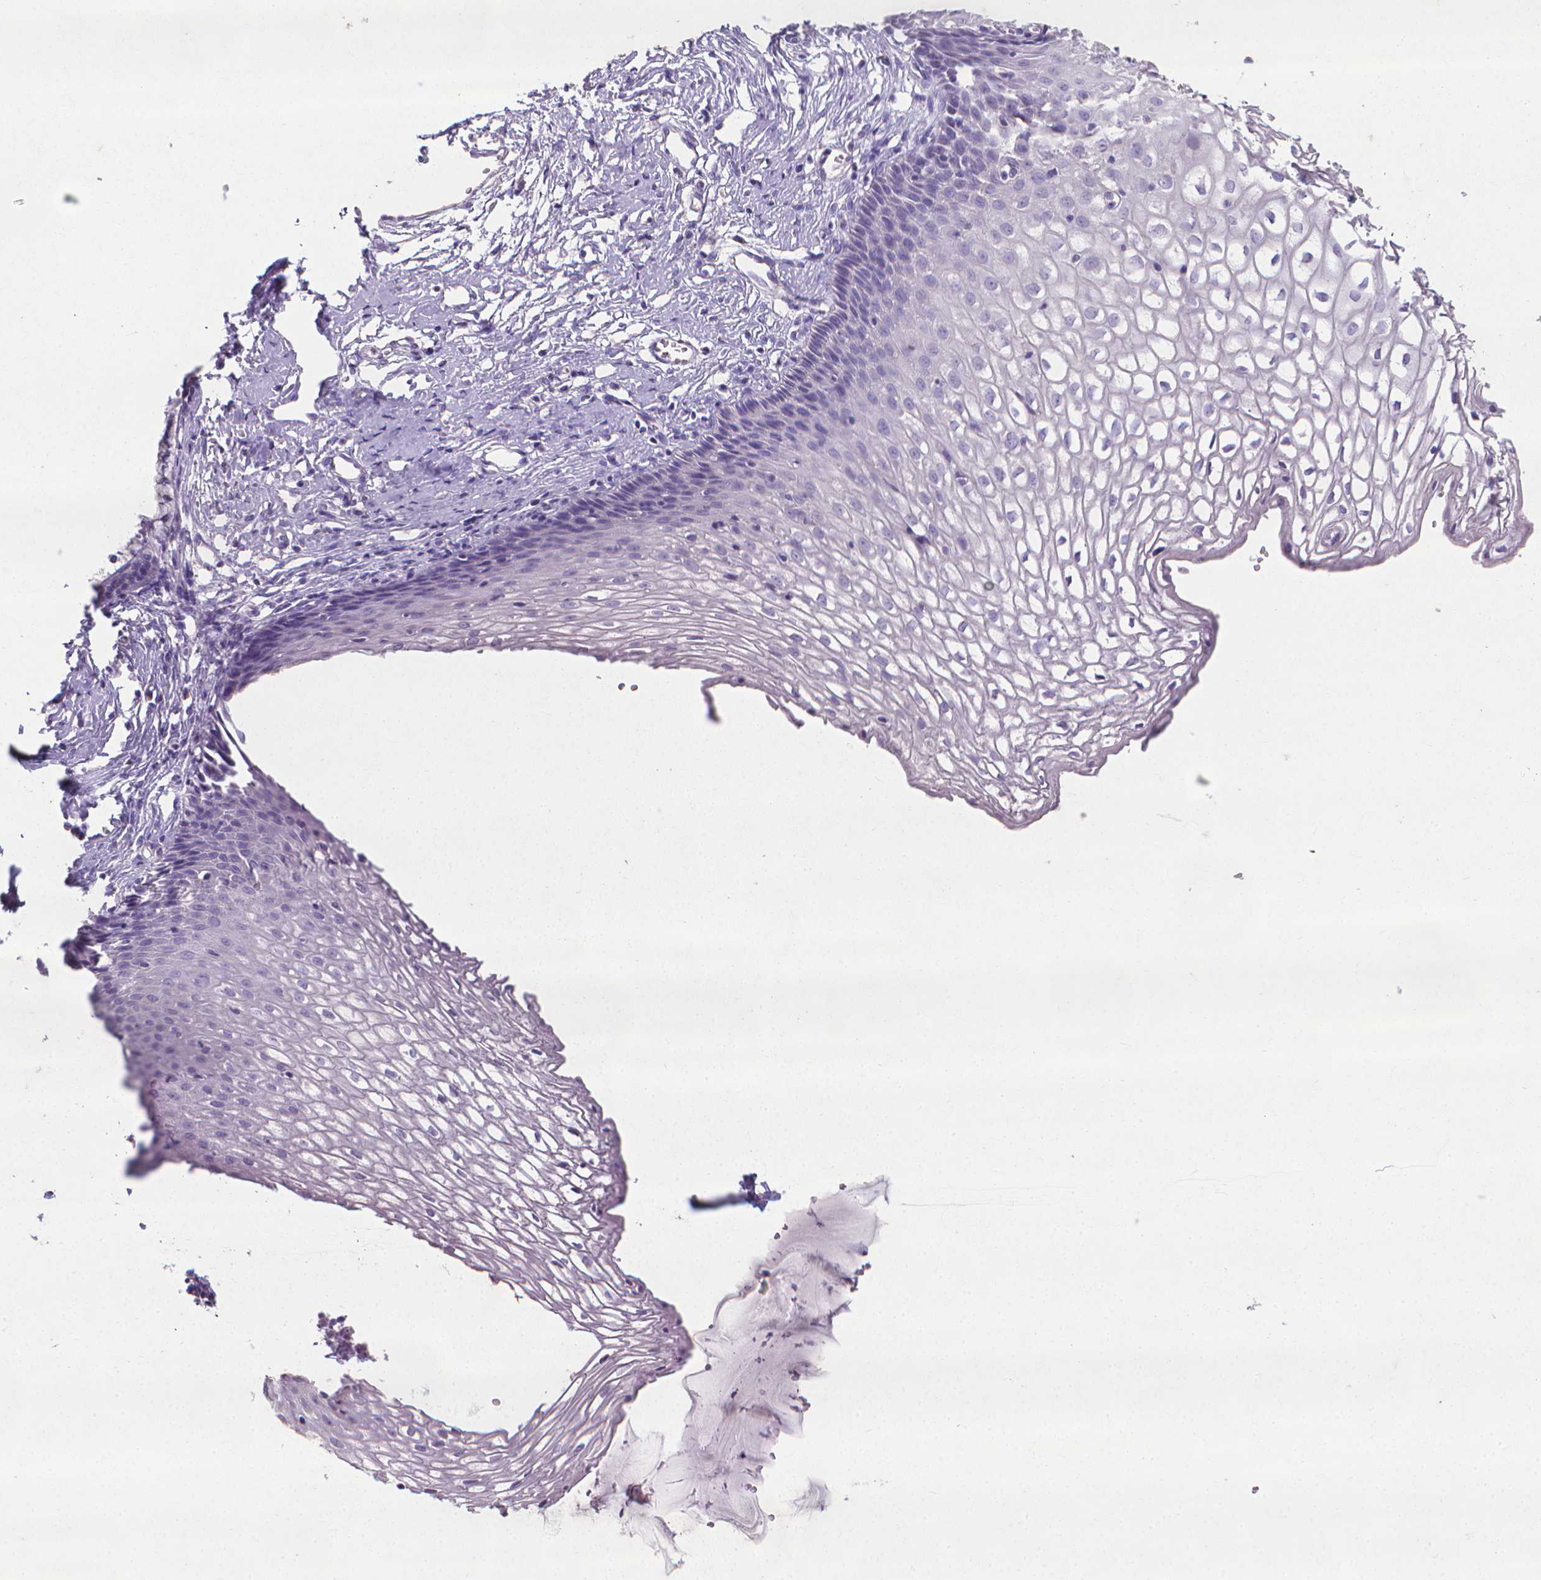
{"staining": {"intensity": "negative", "quantity": "none", "location": "none"}, "tissue": "cervix", "cell_type": "Glandular cells", "image_type": "normal", "snomed": [{"axis": "morphology", "description": "Normal tissue, NOS"}, {"axis": "topography", "description": "Cervix"}], "caption": "This is an immunohistochemistry (IHC) micrograph of benign cervix. There is no positivity in glandular cells.", "gene": "XPNPEP2", "patient": {"sex": "female", "age": 40}}